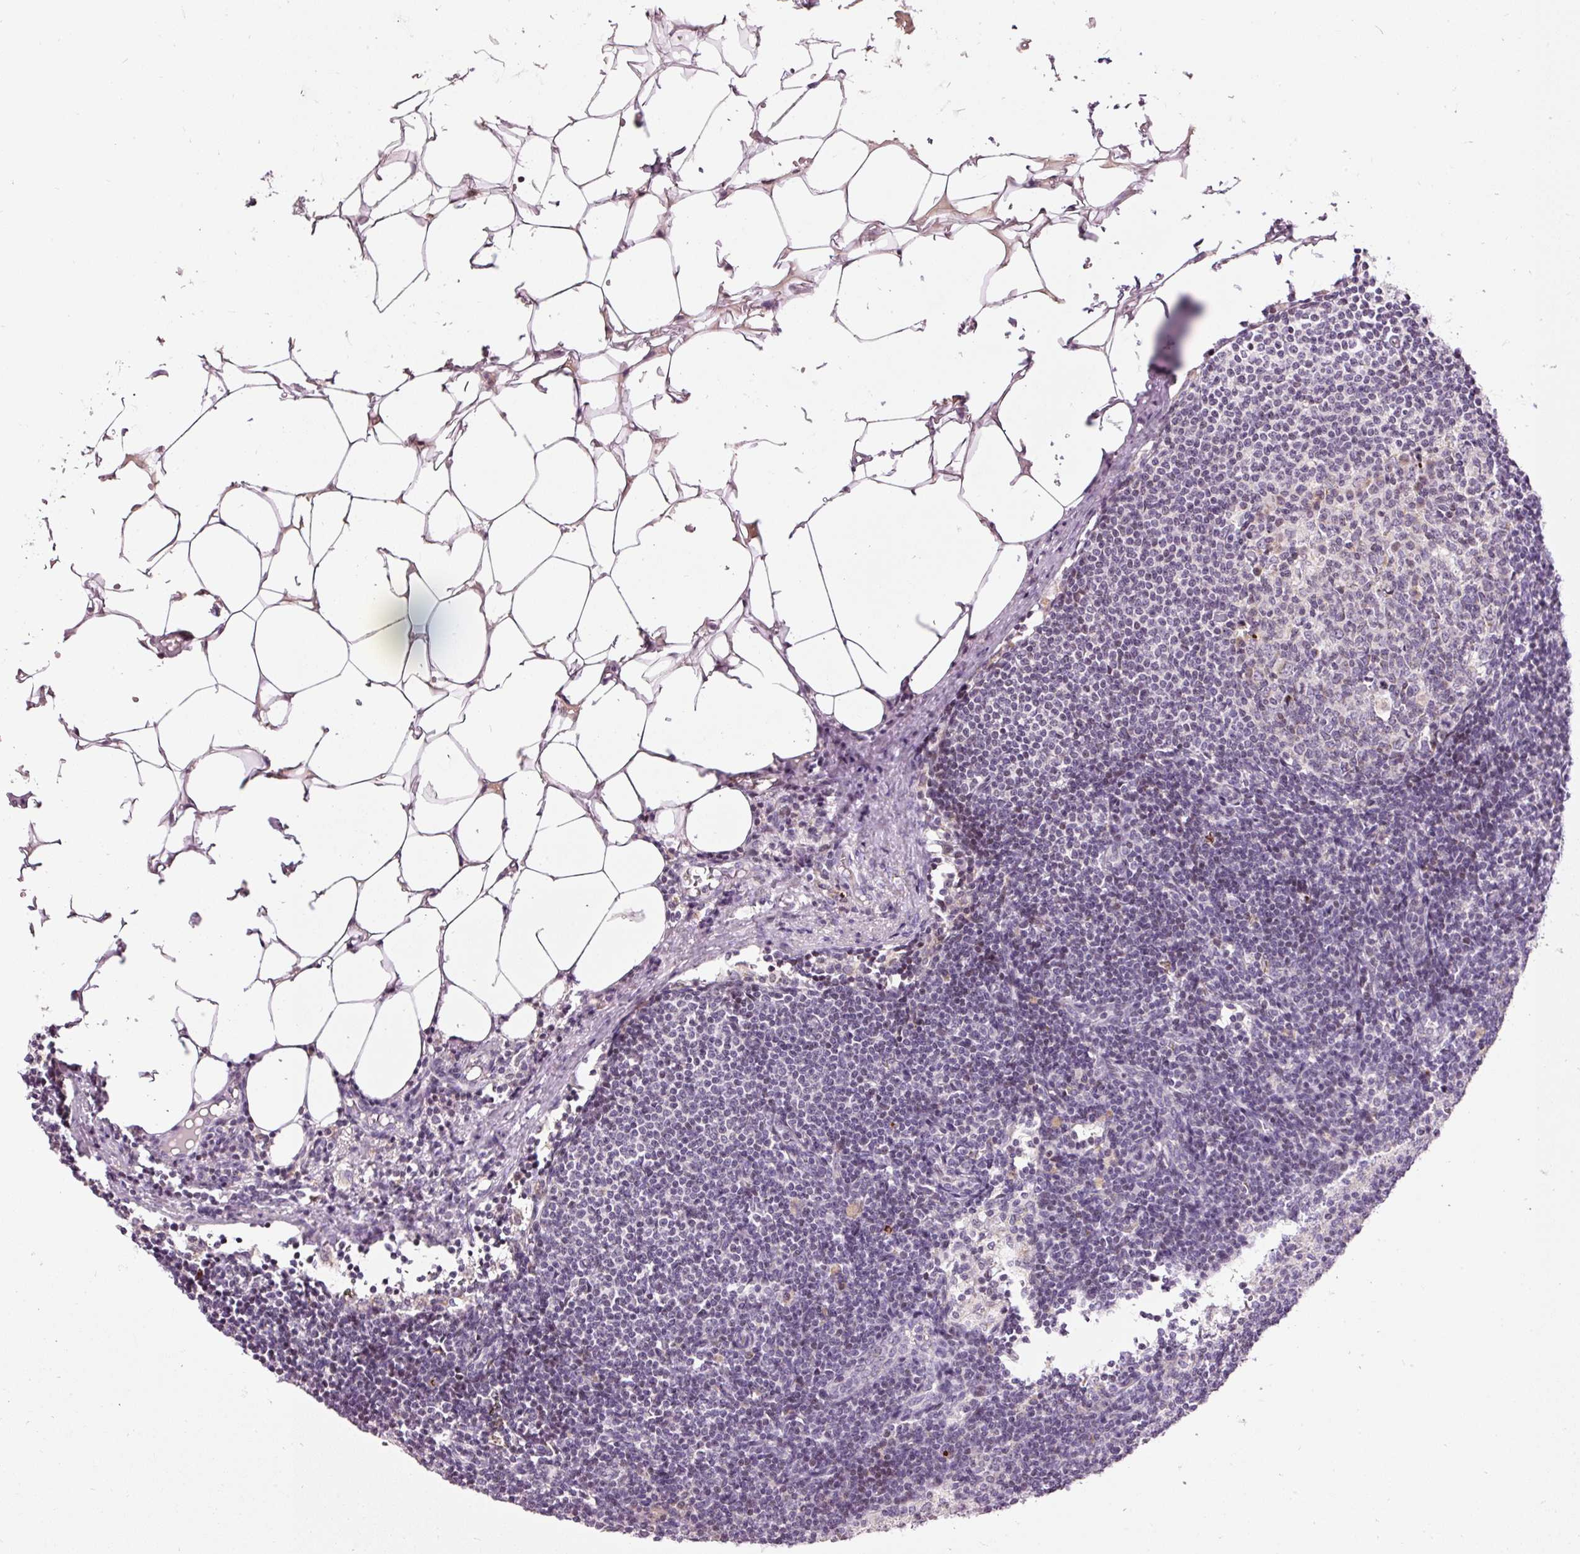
{"staining": {"intensity": "weak", "quantity": "<25%", "location": "cytoplasmic/membranous"}, "tissue": "lymph node", "cell_type": "Germinal center cells", "image_type": "normal", "snomed": [{"axis": "morphology", "description": "Normal tissue, NOS"}, {"axis": "topography", "description": "Lymph node"}], "caption": "Histopathology image shows no significant protein positivity in germinal center cells of normal lymph node. (DAB IHC visualized using brightfield microscopy, high magnification).", "gene": "ABHD11", "patient": {"sex": "male", "age": 49}}